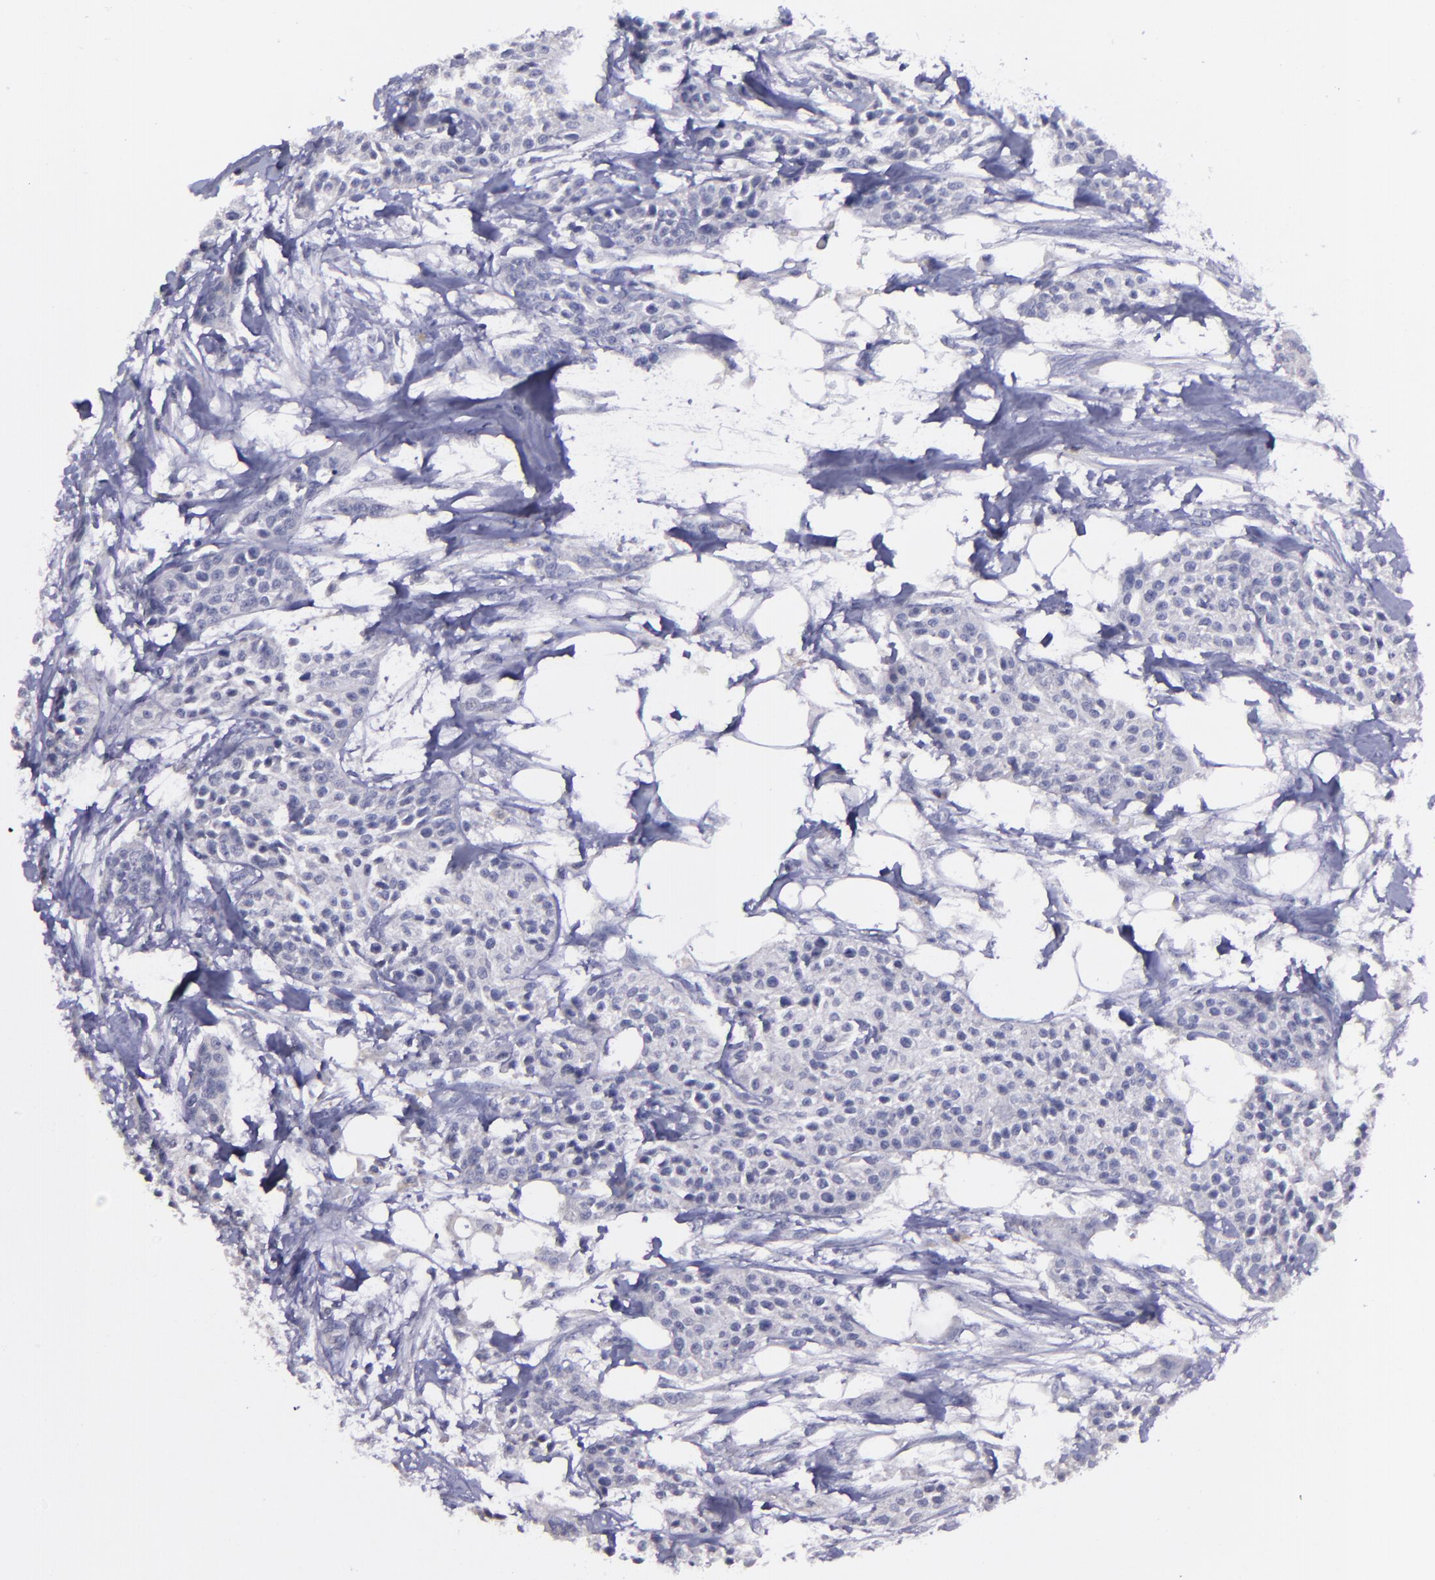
{"staining": {"intensity": "negative", "quantity": "none", "location": "none"}, "tissue": "urothelial cancer", "cell_type": "Tumor cells", "image_type": "cancer", "snomed": [{"axis": "morphology", "description": "Urothelial carcinoma, High grade"}, {"axis": "topography", "description": "Urinary bladder"}], "caption": "The IHC image has no significant positivity in tumor cells of urothelial cancer tissue.", "gene": "MASP1", "patient": {"sex": "male", "age": 56}}